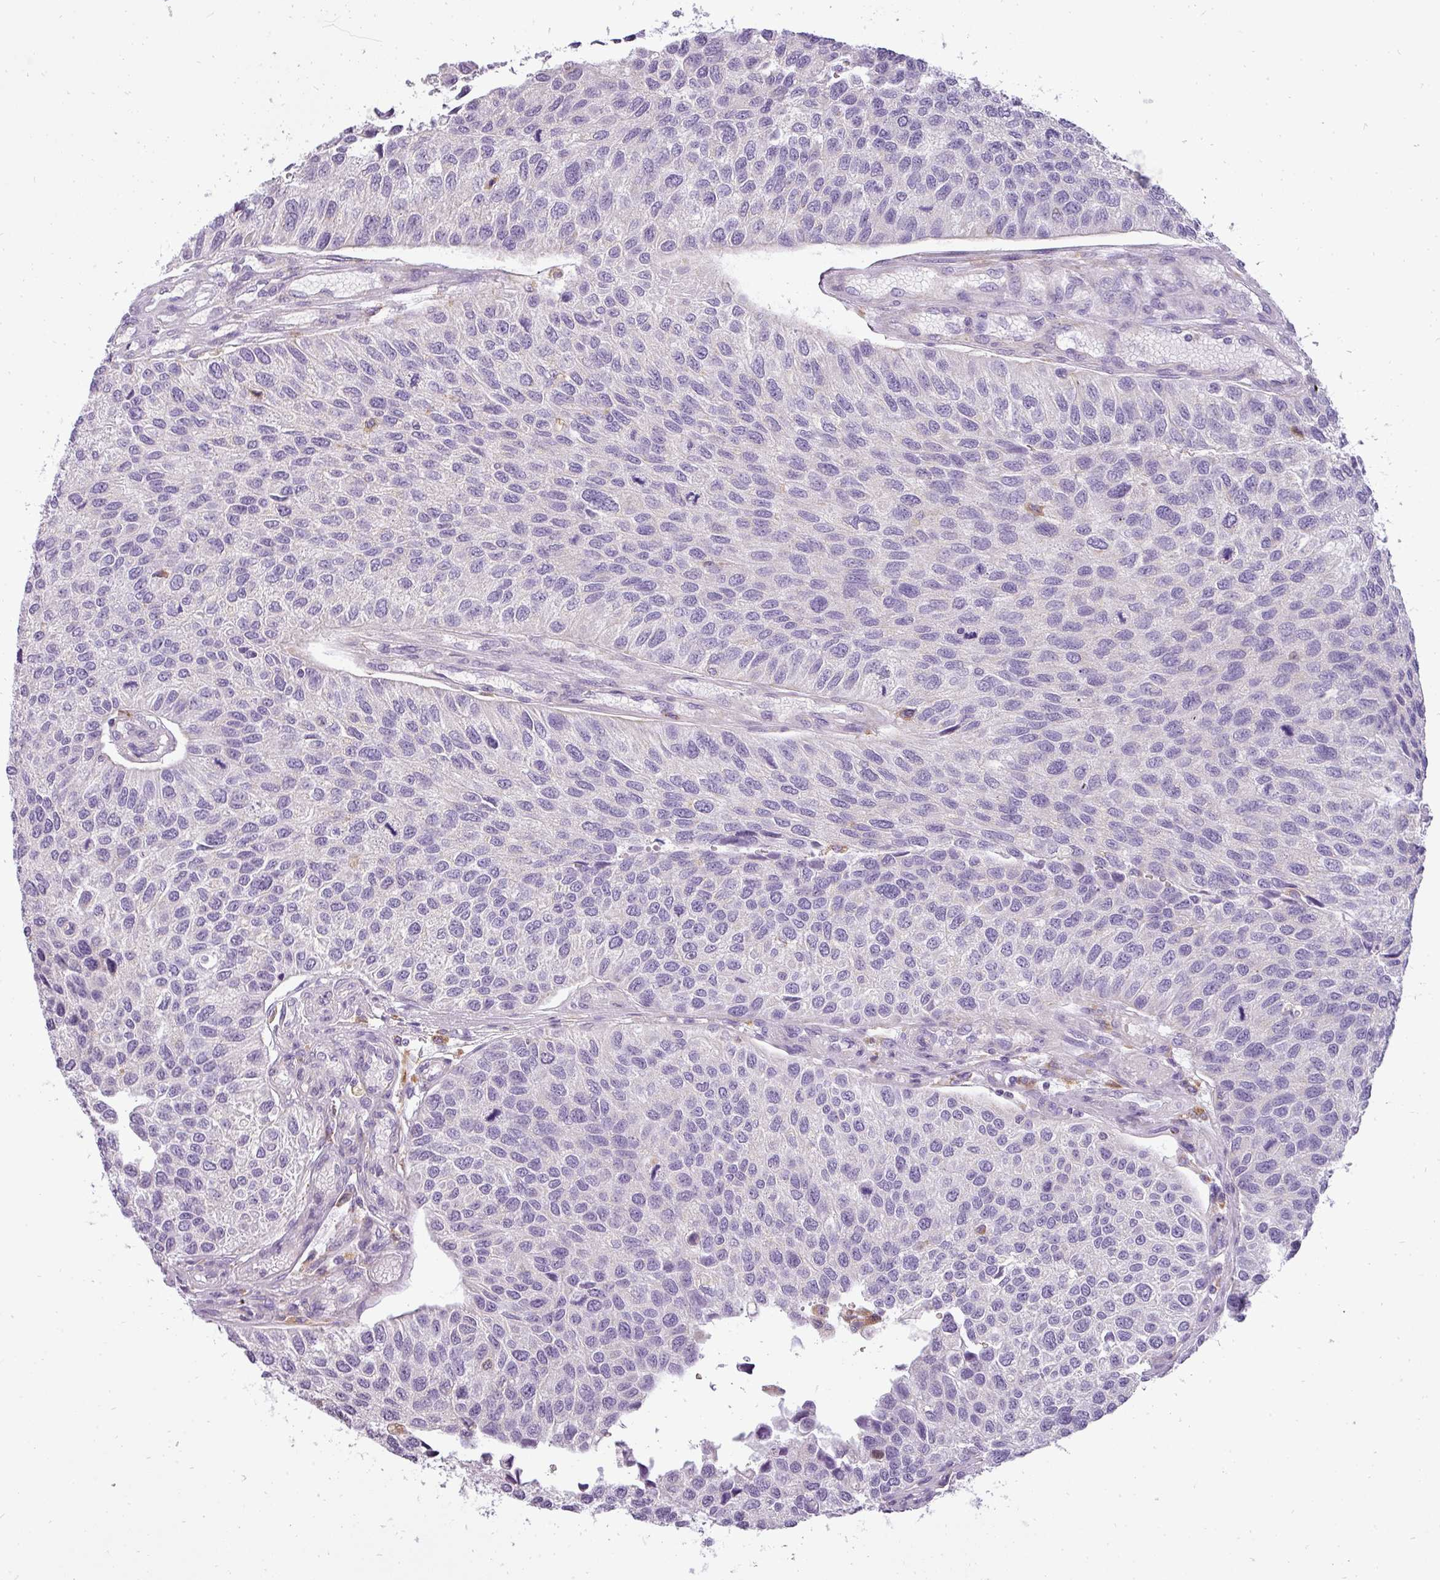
{"staining": {"intensity": "negative", "quantity": "none", "location": "none"}, "tissue": "urothelial cancer", "cell_type": "Tumor cells", "image_type": "cancer", "snomed": [{"axis": "morphology", "description": "Urothelial carcinoma, NOS"}, {"axis": "topography", "description": "Urinary bladder"}], "caption": "The IHC histopathology image has no significant expression in tumor cells of urothelial cancer tissue.", "gene": "ATP6V1D", "patient": {"sex": "male", "age": 55}}